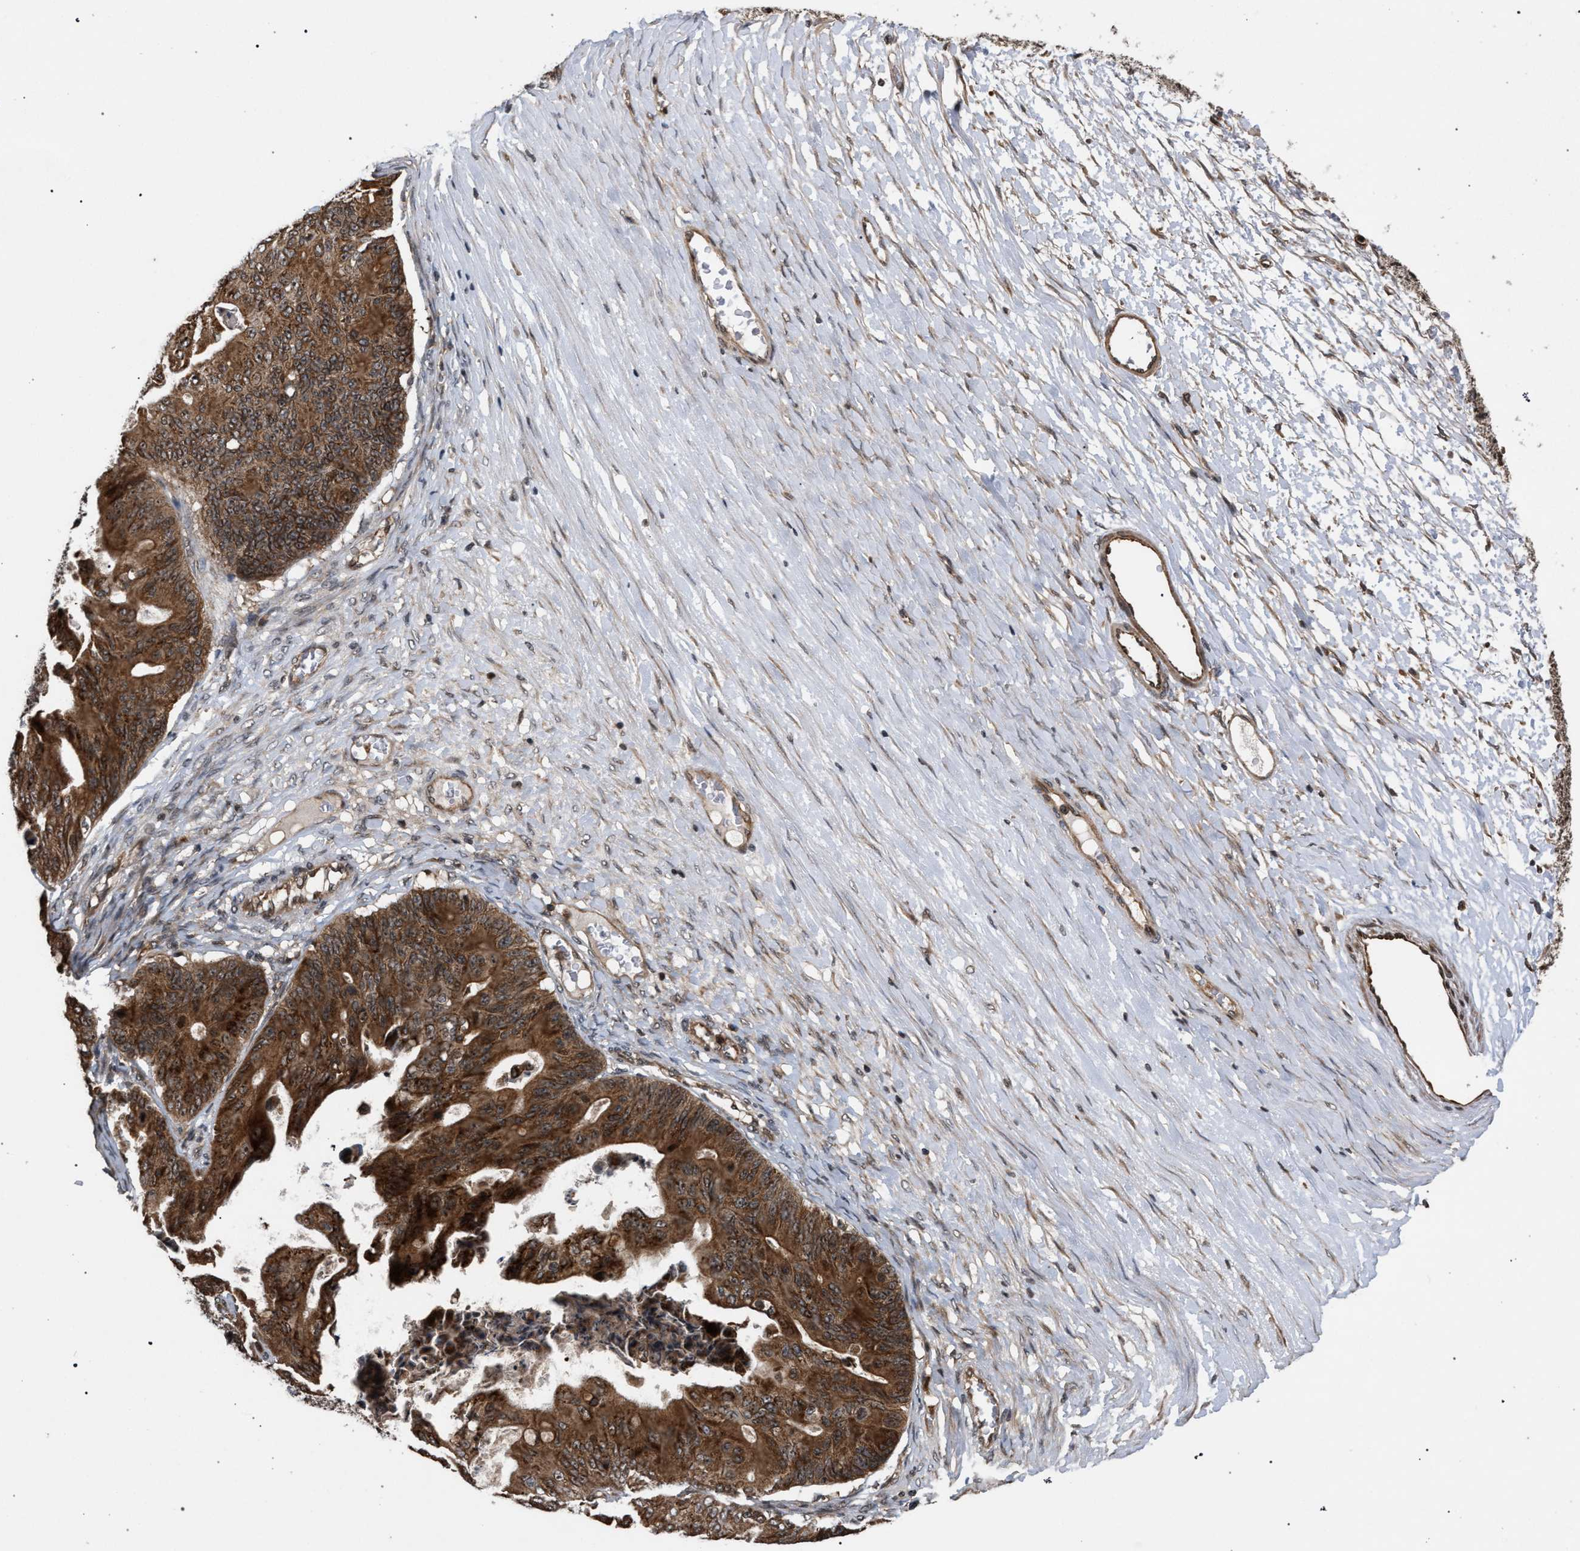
{"staining": {"intensity": "strong", "quantity": ">75%", "location": "cytoplasmic/membranous"}, "tissue": "ovarian cancer", "cell_type": "Tumor cells", "image_type": "cancer", "snomed": [{"axis": "morphology", "description": "Cystadenocarcinoma, mucinous, NOS"}, {"axis": "topography", "description": "Ovary"}], "caption": "Protein expression analysis of ovarian mucinous cystadenocarcinoma exhibits strong cytoplasmic/membranous expression in about >75% of tumor cells. (Stains: DAB (3,3'-diaminobenzidine) in brown, nuclei in blue, Microscopy: brightfield microscopy at high magnification).", "gene": "IRAK4", "patient": {"sex": "female", "age": 37}}